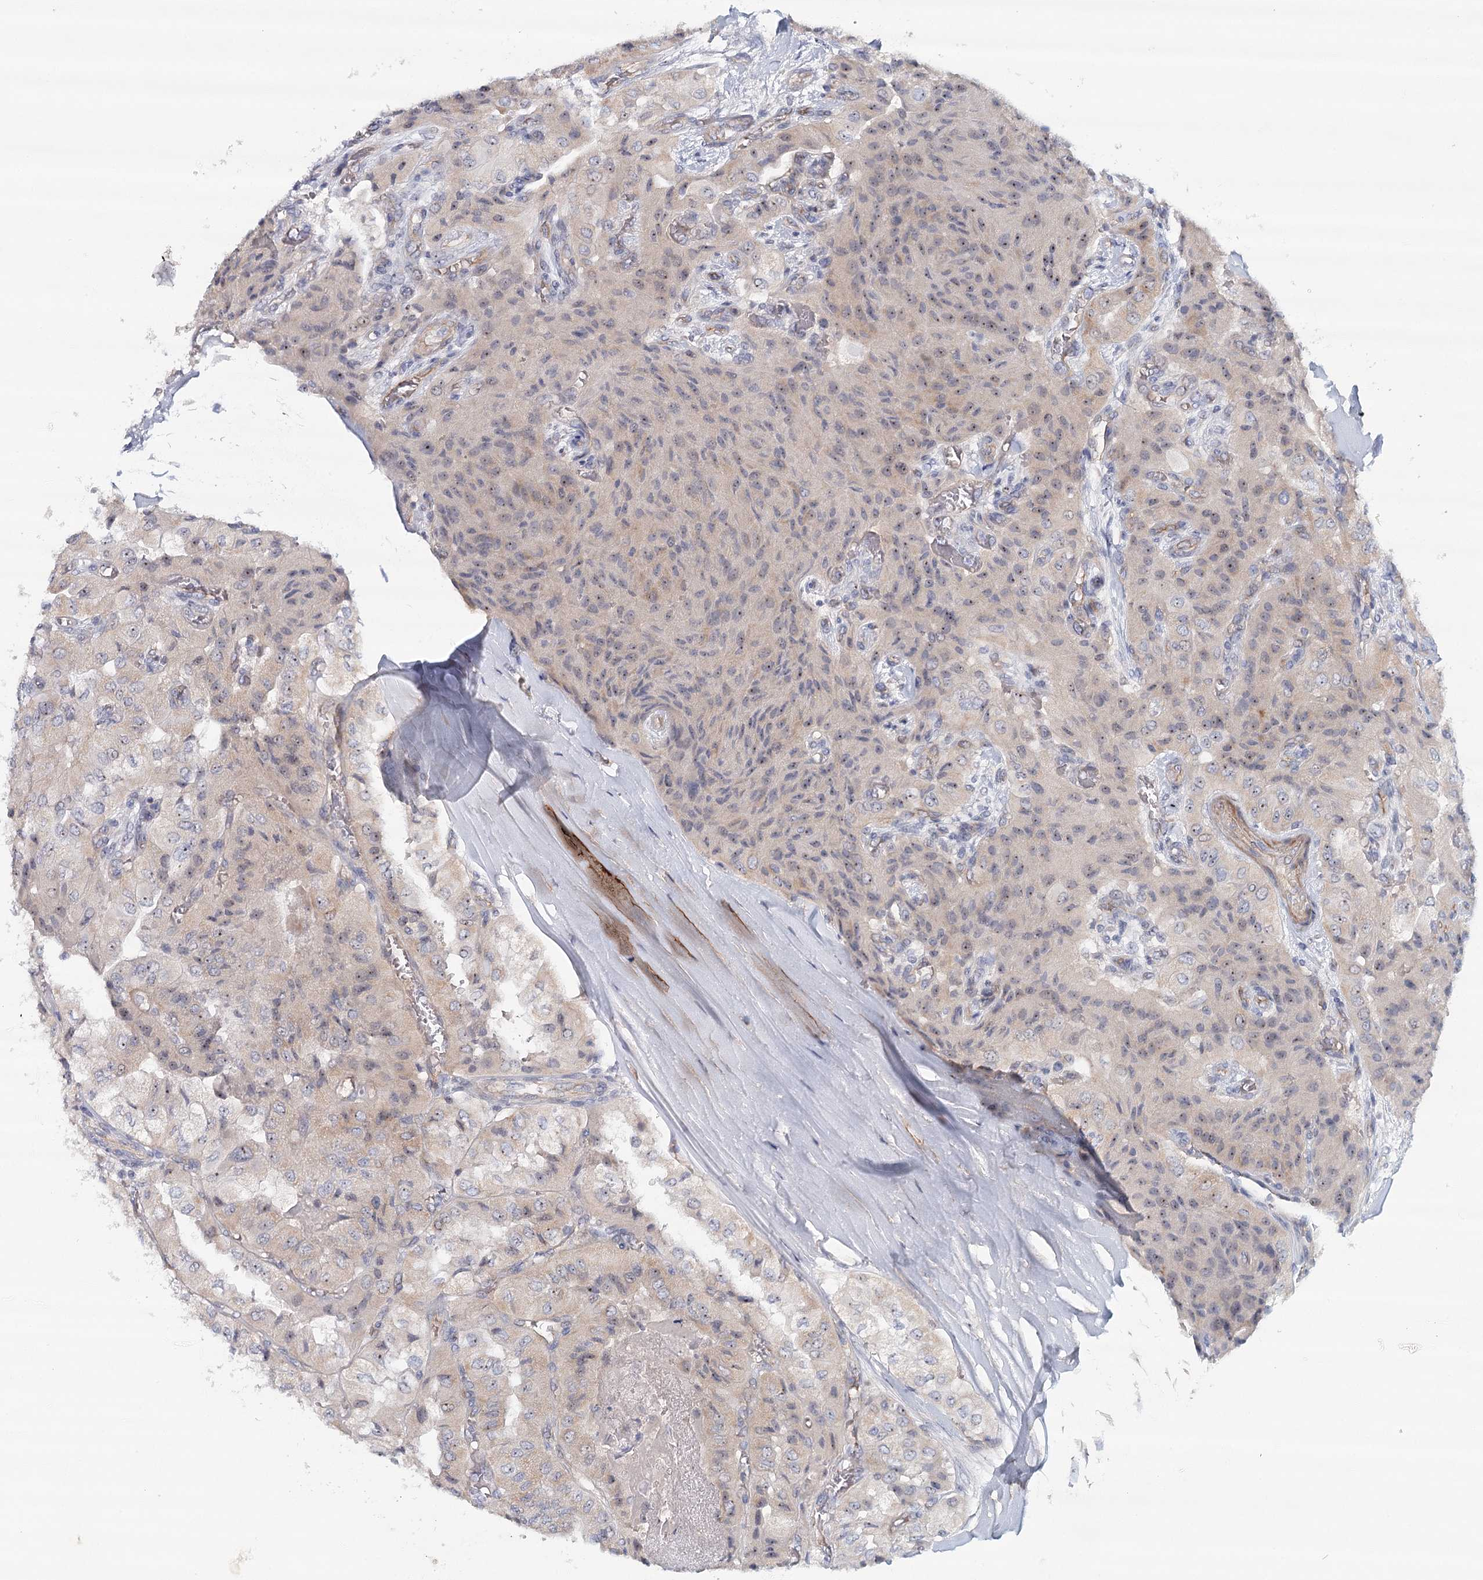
{"staining": {"intensity": "weak", "quantity": "25%-75%", "location": "cytoplasmic/membranous,nuclear"}, "tissue": "thyroid cancer", "cell_type": "Tumor cells", "image_type": "cancer", "snomed": [{"axis": "morphology", "description": "Papillary adenocarcinoma, NOS"}, {"axis": "topography", "description": "Thyroid gland"}], "caption": "Tumor cells show low levels of weak cytoplasmic/membranous and nuclear positivity in about 25%-75% of cells in human thyroid papillary adenocarcinoma.", "gene": "RBM43", "patient": {"sex": "female", "age": 59}}